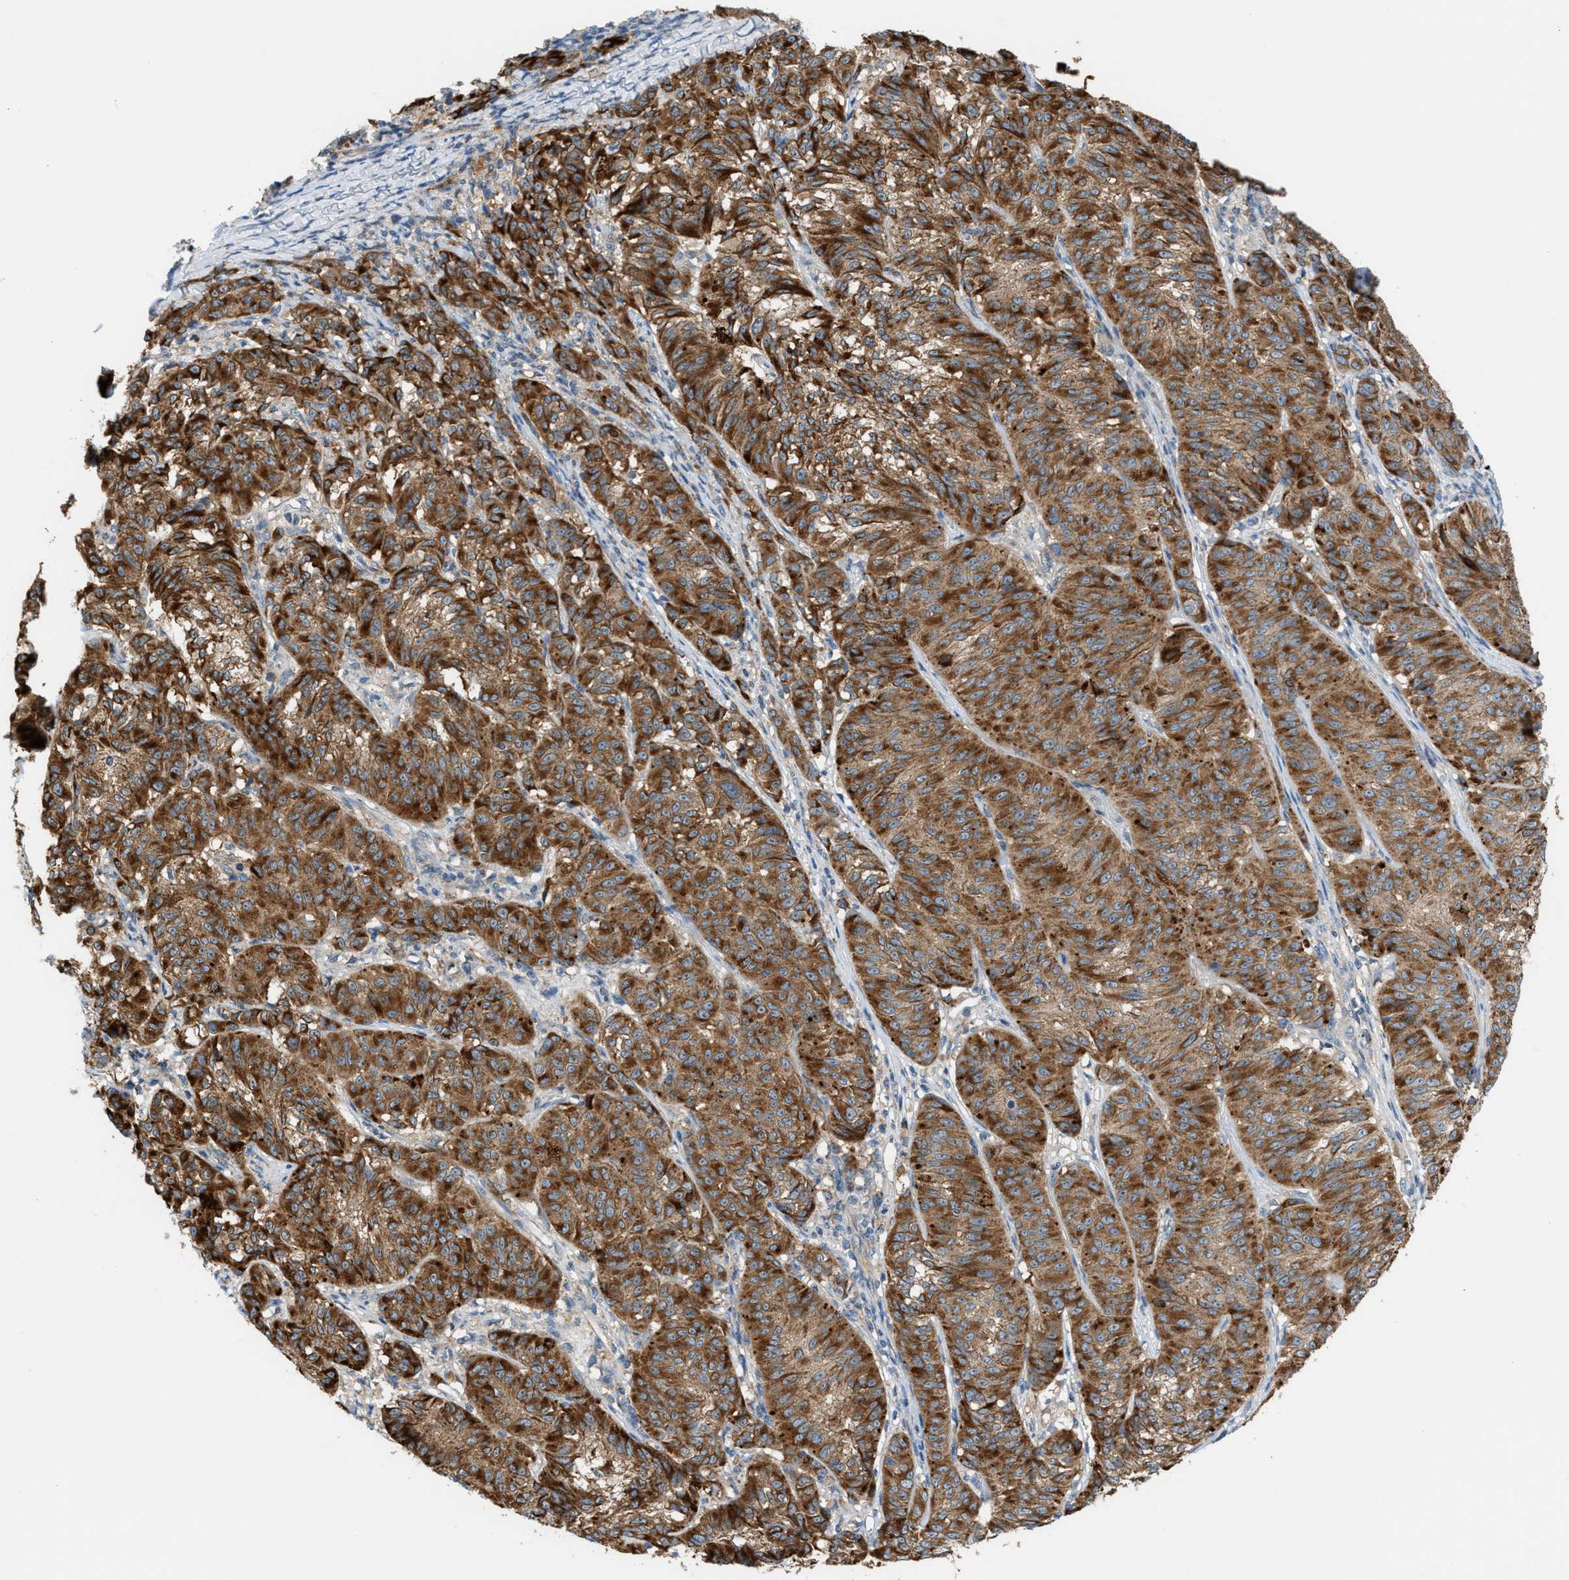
{"staining": {"intensity": "strong", "quantity": ">75%", "location": "cytoplasmic/membranous"}, "tissue": "melanoma", "cell_type": "Tumor cells", "image_type": "cancer", "snomed": [{"axis": "morphology", "description": "Malignant melanoma, NOS"}, {"axis": "topography", "description": "Skin"}], "caption": "Immunohistochemical staining of melanoma shows strong cytoplasmic/membranous protein staining in about >75% of tumor cells.", "gene": "PDCL", "patient": {"sex": "female", "age": 72}}